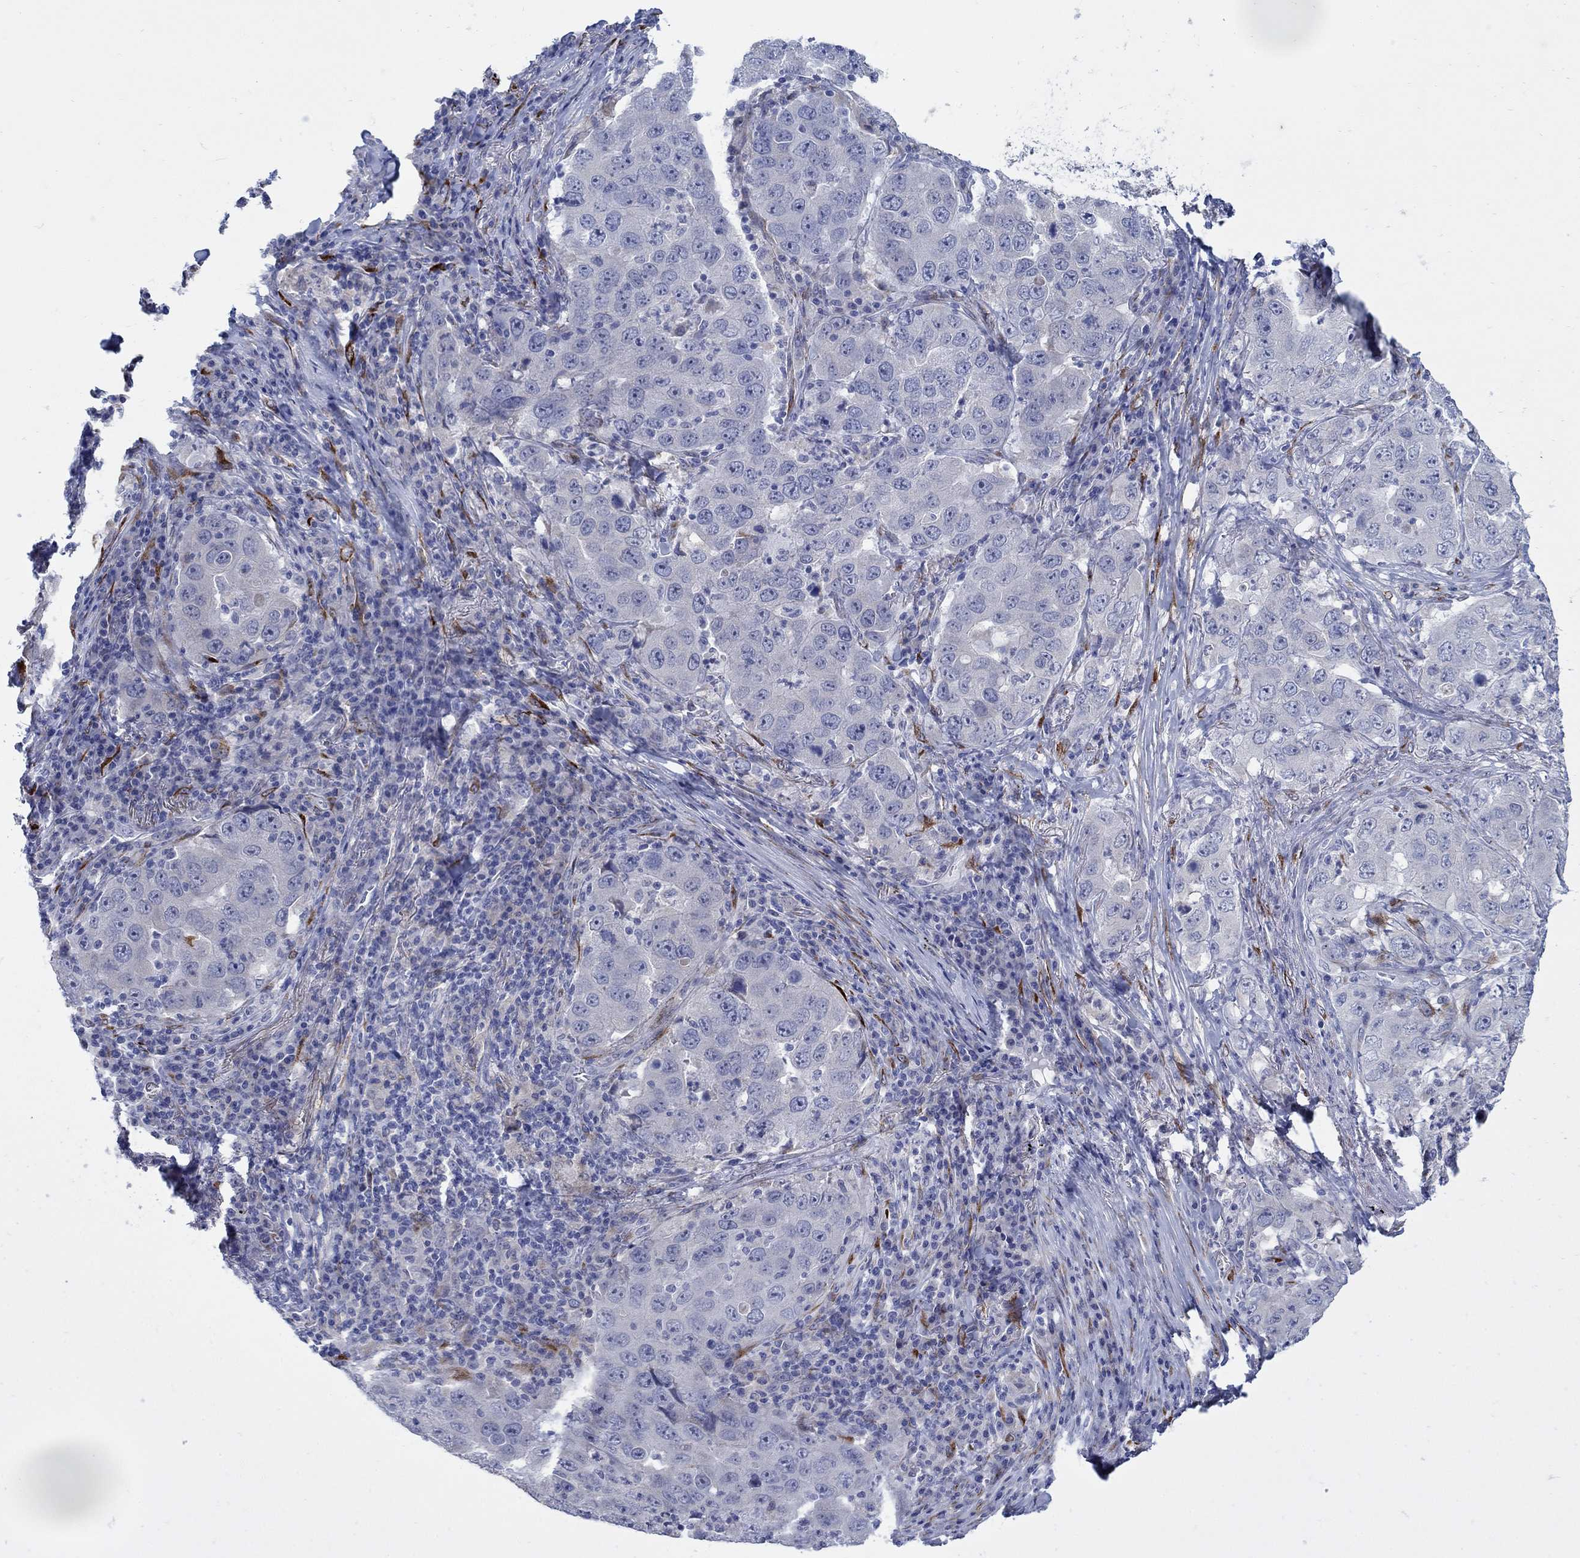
{"staining": {"intensity": "negative", "quantity": "none", "location": "none"}, "tissue": "lung cancer", "cell_type": "Tumor cells", "image_type": "cancer", "snomed": [{"axis": "morphology", "description": "Adenocarcinoma, NOS"}, {"axis": "topography", "description": "Lung"}], "caption": "Human lung adenocarcinoma stained for a protein using immunohistochemistry (IHC) displays no staining in tumor cells.", "gene": "REEP2", "patient": {"sex": "male", "age": 73}}